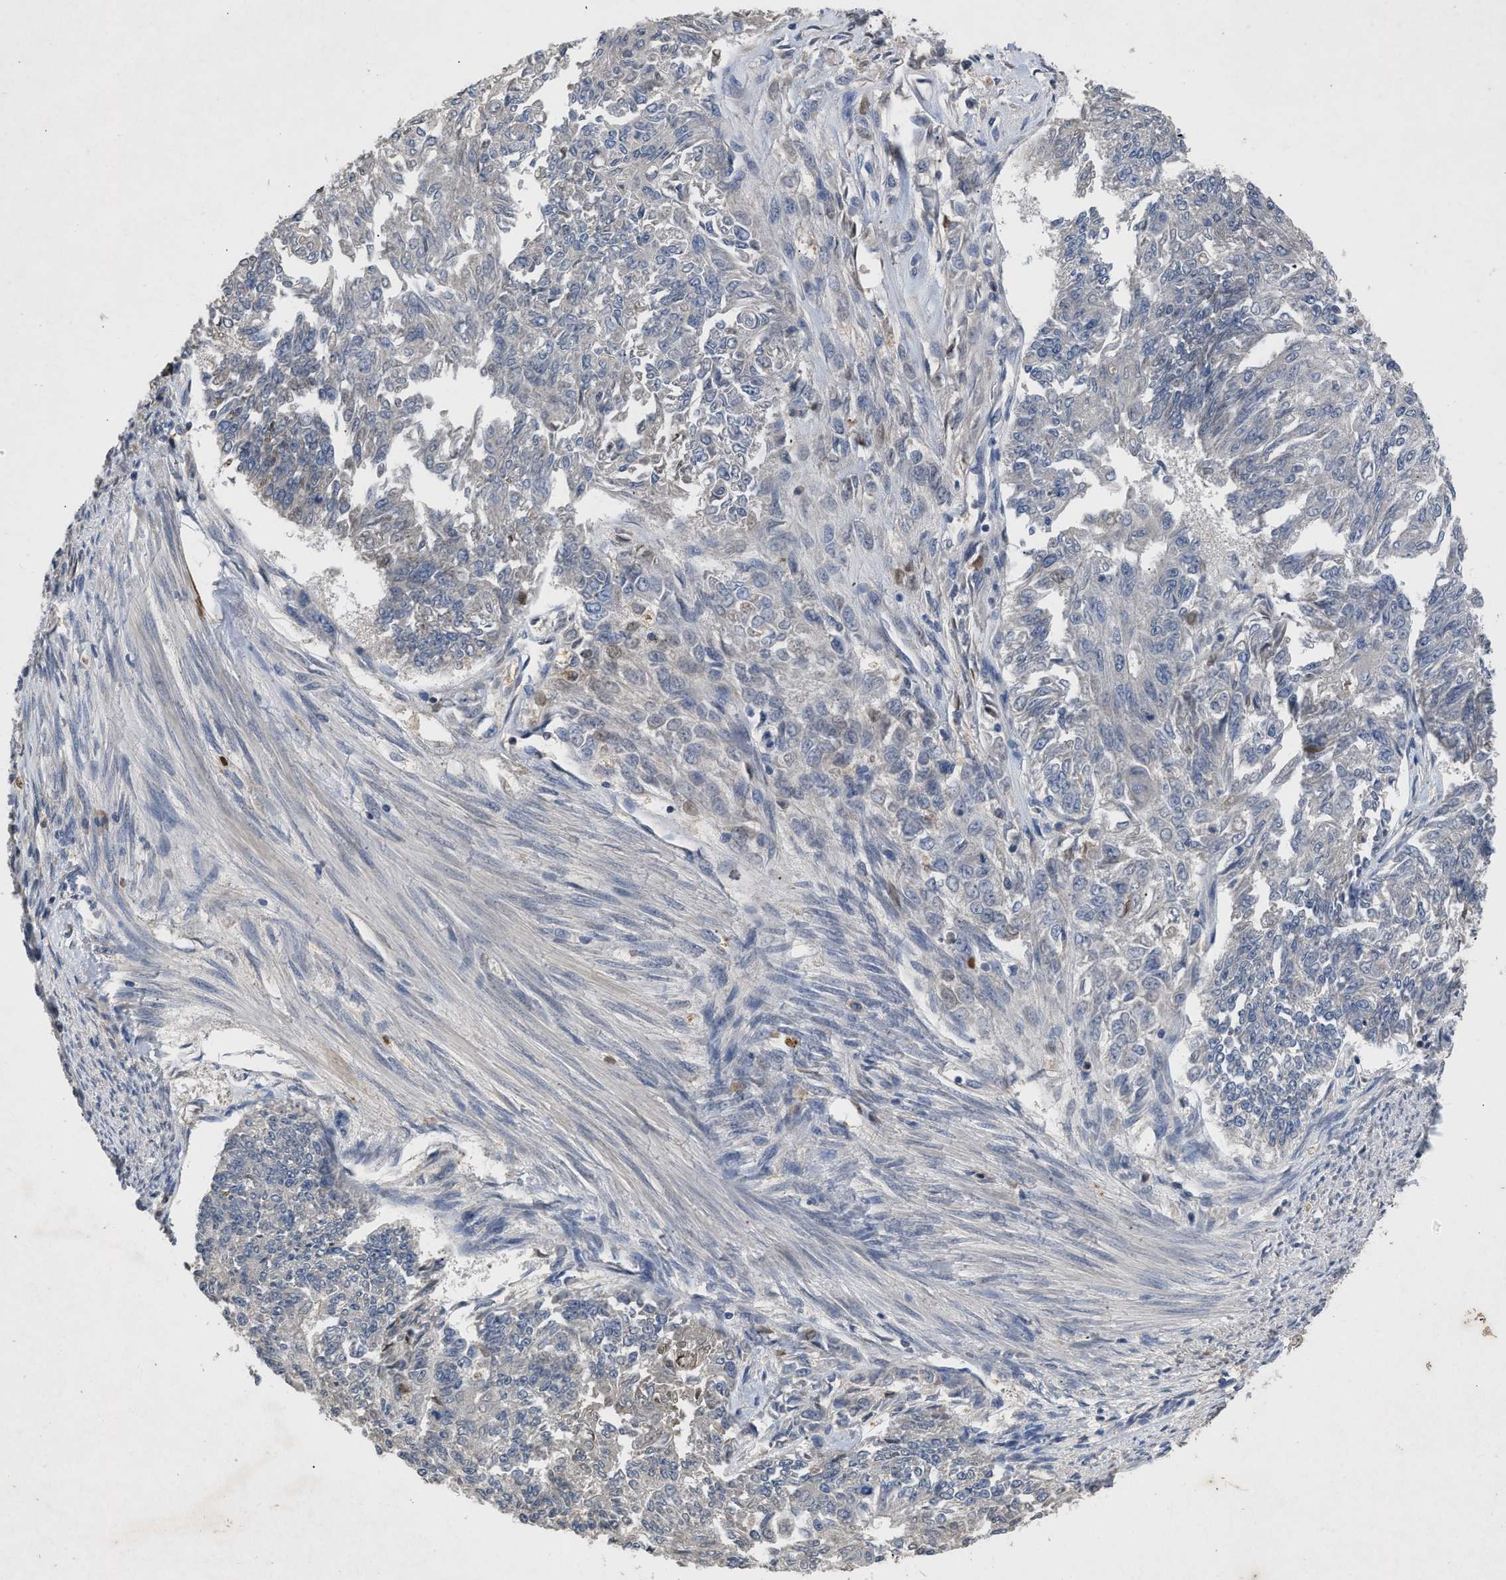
{"staining": {"intensity": "negative", "quantity": "none", "location": "none"}, "tissue": "endometrial cancer", "cell_type": "Tumor cells", "image_type": "cancer", "snomed": [{"axis": "morphology", "description": "Adenocarcinoma, NOS"}, {"axis": "topography", "description": "Endometrium"}], "caption": "Adenocarcinoma (endometrial) stained for a protein using IHC displays no positivity tumor cells.", "gene": "VPS4A", "patient": {"sex": "female", "age": 32}}